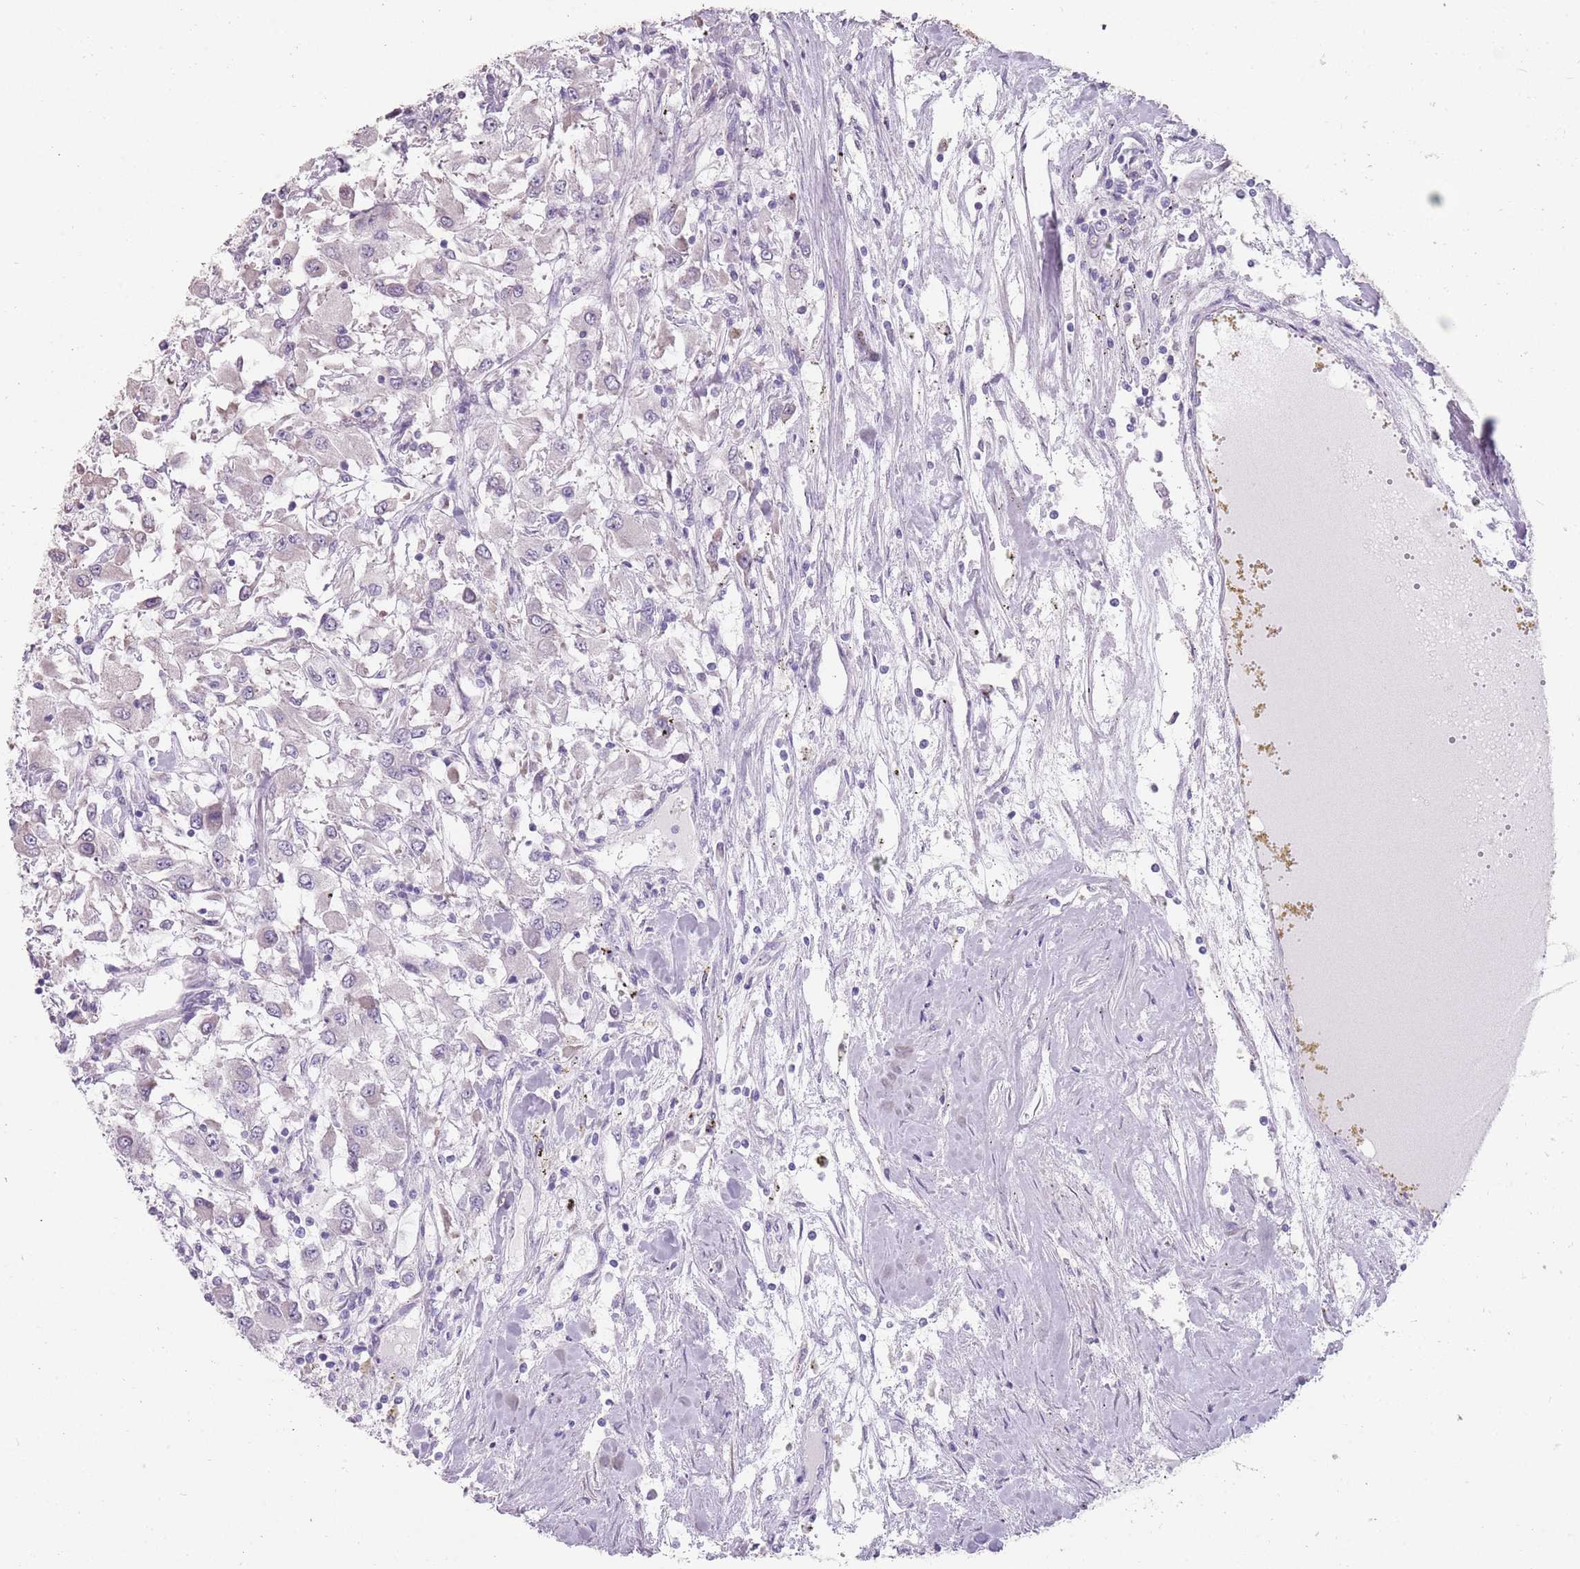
{"staining": {"intensity": "negative", "quantity": "none", "location": "none"}, "tissue": "renal cancer", "cell_type": "Tumor cells", "image_type": "cancer", "snomed": [{"axis": "morphology", "description": "Adenocarcinoma, NOS"}, {"axis": "topography", "description": "Kidney"}], "caption": "Immunohistochemistry image of neoplastic tissue: human renal adenocarcinoma stained with DAB demonstrates no significant protein positivity in tumor cells.", "gene": "DDX4", "patient": {"sex": "female", "age": 67}}